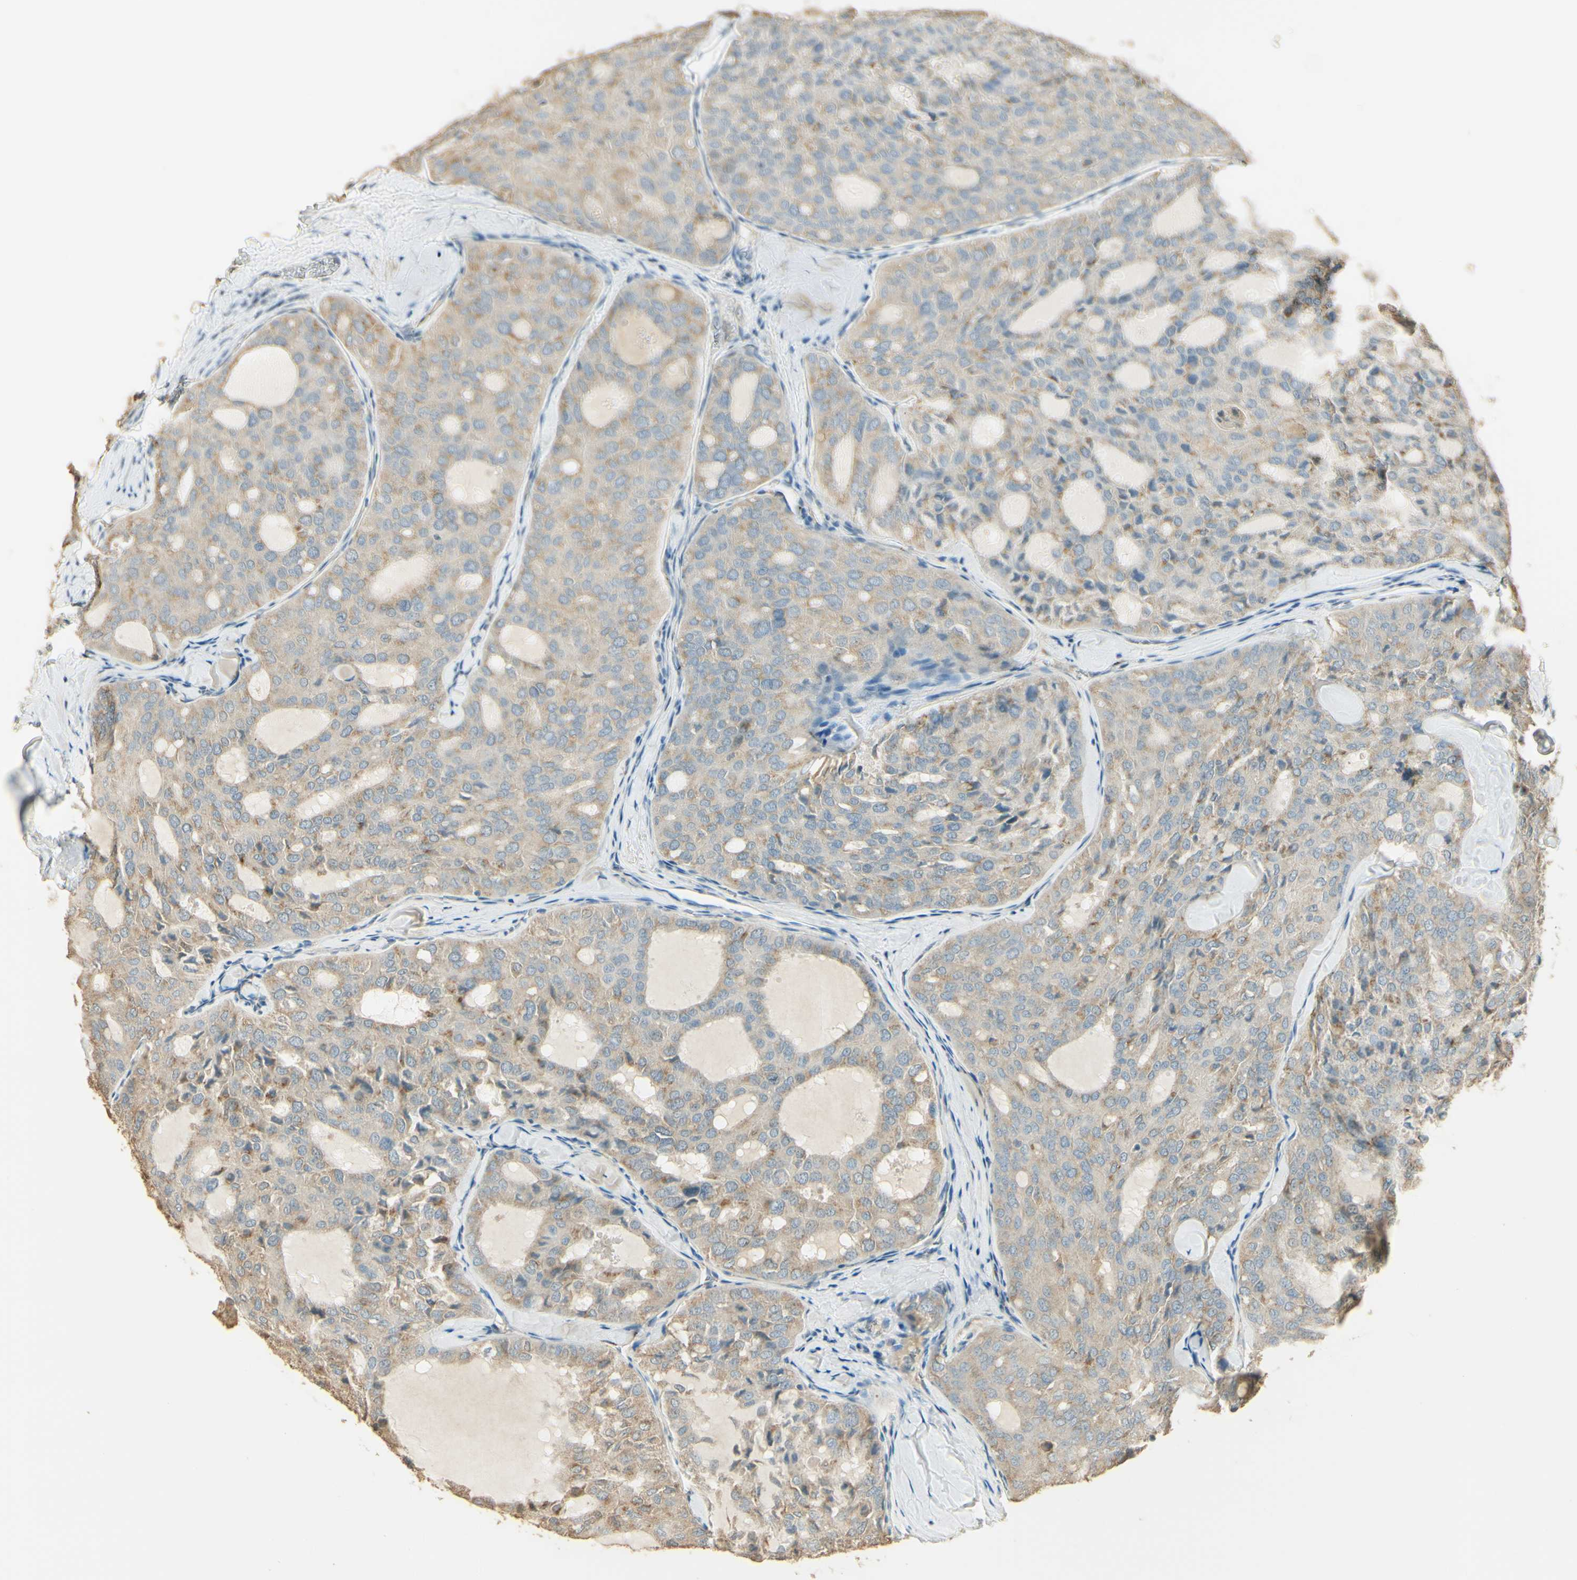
{"staining": {"intensity": "weak", "quantity": ">75%", "location": "cytoplasmic/membranous"}, "tissue": "thyroid cancer", "cell_type": "Tumor cells", "image_type": "cancer", "snomed": [{"axis": "morphology", "description": "Follicular adenoma carcinoma, NOS"}, {"axis": "topography", "description": "Thyroid gland"}], "caption": "Follicular adenoma carcinoma (thyroid) stained with a protein marker displays weak staining in tumor cells.", "gene": "UXS1", "patient": {"sex": "male", "age": 75}}